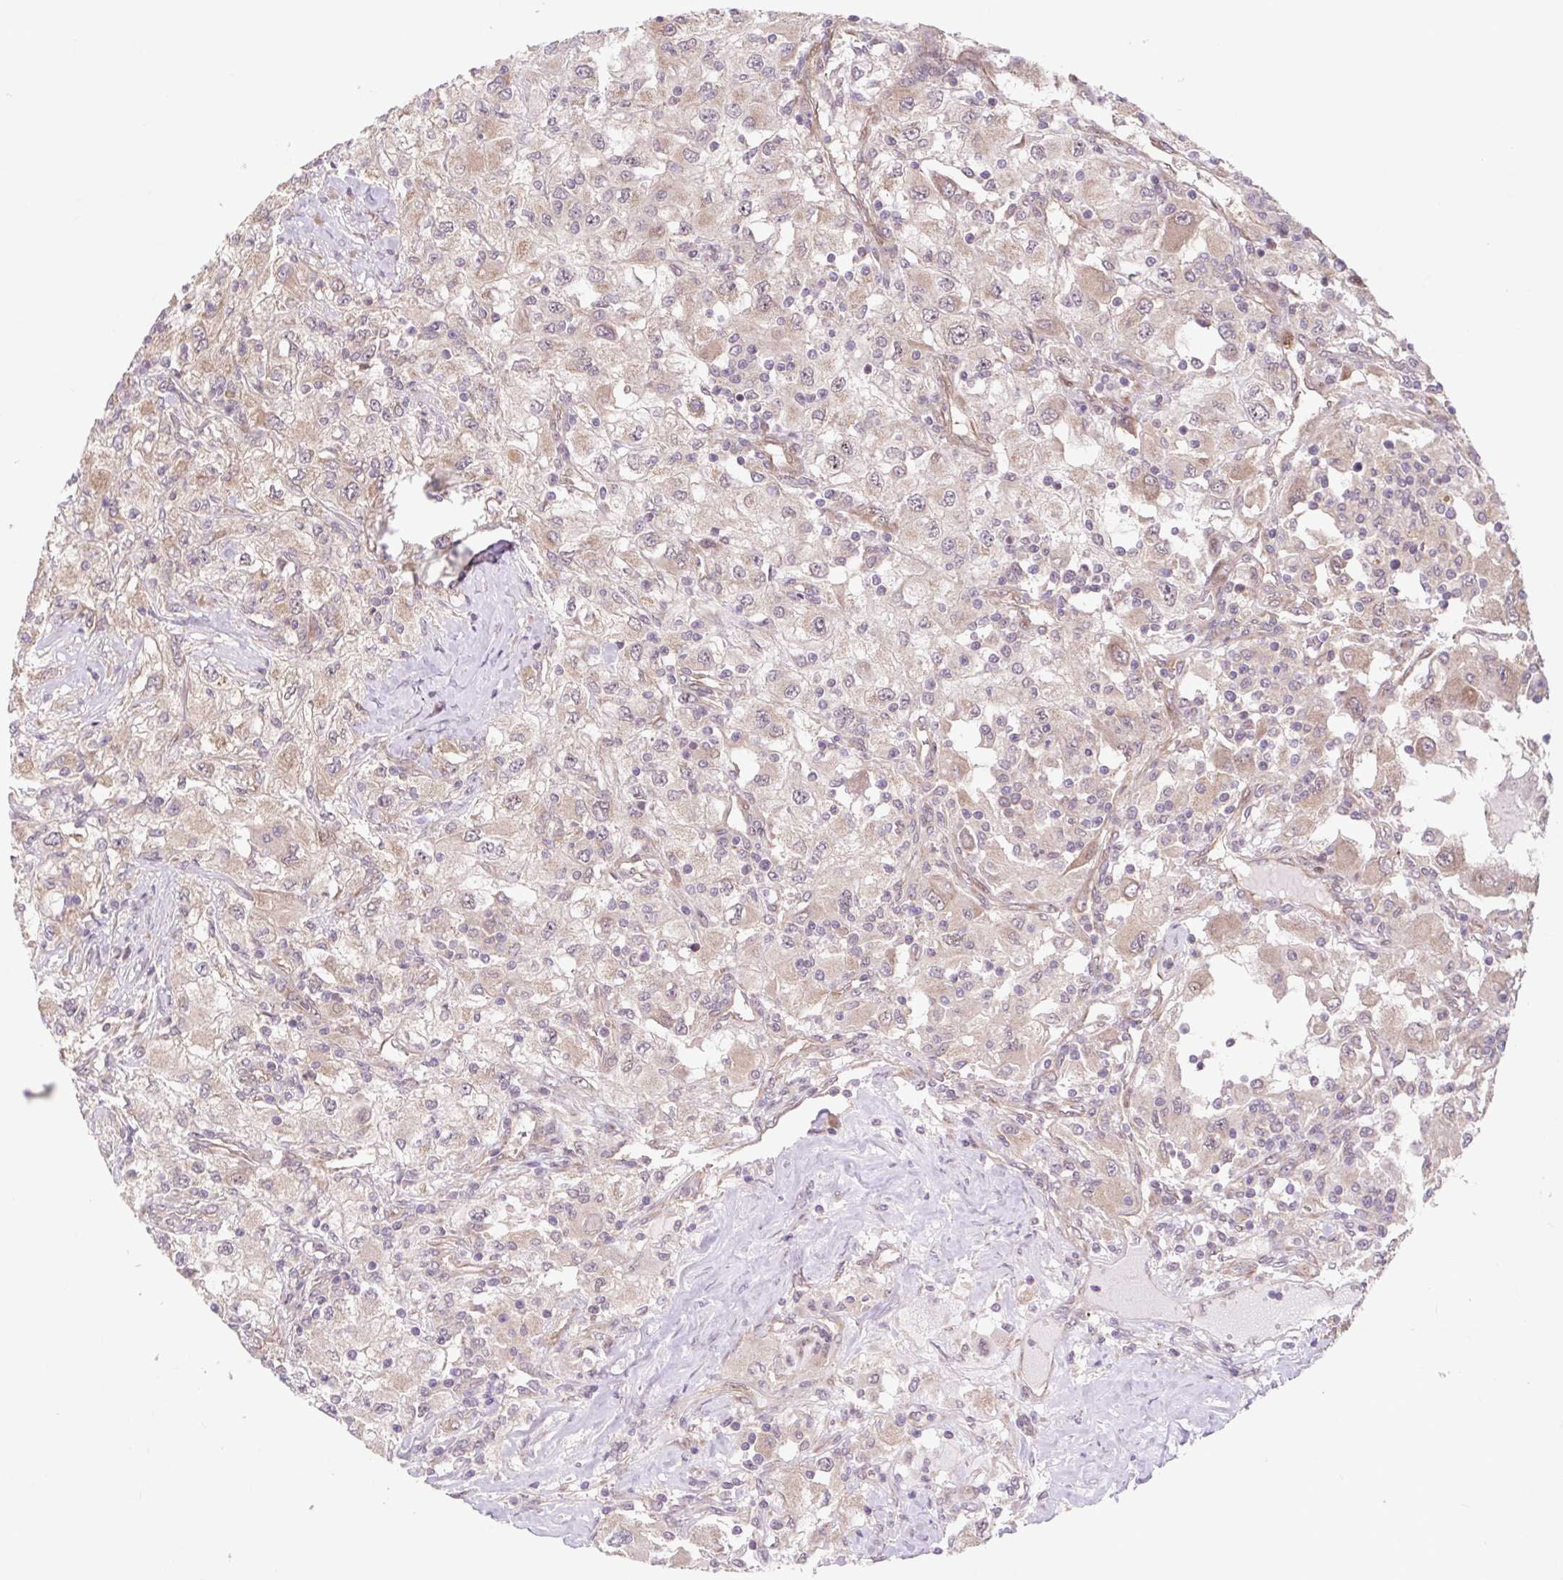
{"staining": {"intensity": "weak", "quantity": "25%-75%", "location": "cytoplasmic/membranous"}, "tissue": "renal cancer", "cell_type": "Tumor cells", "image_type": "cancer", "snomed": [{"axis": "morphology", "description": "Adenocarcinoma, NOS"}, {"axis": "topography", "description": "Kidney"}], "caption": "This is an image of immunohistochemistry staining of adenocarcinoma (renal), which shows weak staining in the cytoplasmic/membranous of tumor cells.", "gene": "HFE", "patient": {"sex": "female", "age": 67}}